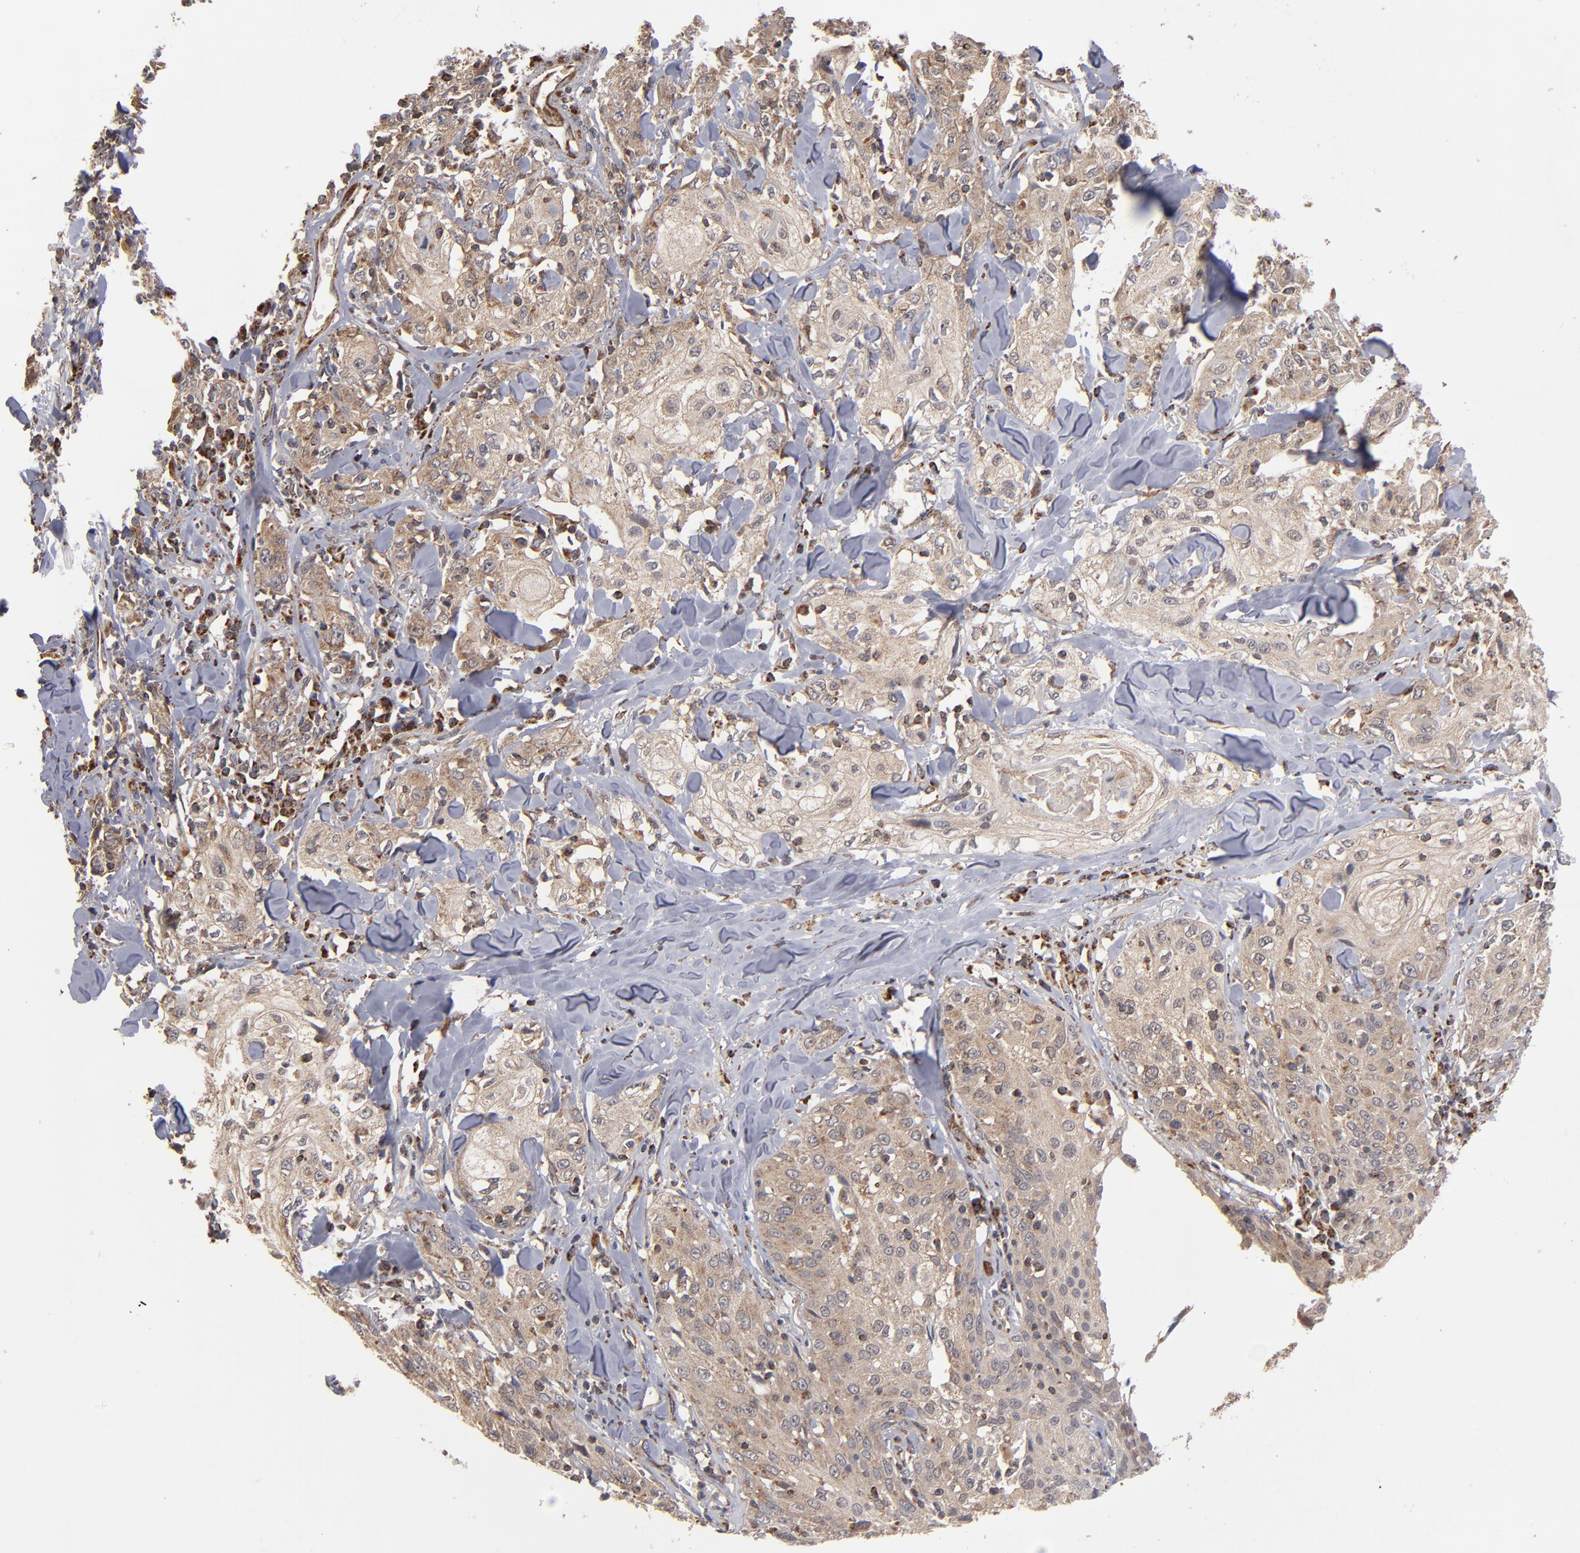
{"staining": {"intensity": "weak", "quantity": ">75%", "location": "cytoplasmic/membranous"}, "tissue": "skin cancer", "cell_type": "Tumor cells", "image_type": "cancer", "snomed": [{"axis": "morphology", "description": "Squamous cell carcinoma, NOS"}, {"axis": "topography", "description": "Skin"}], "caption": "Tumor cells demonstrate low levels of weak cytoplasmic/membranous staining in approximately >75% of cells in skin squamous cell carcinoma.", "gene": "MIPOL1", "patient": {"sex": "male", "age": 65}}